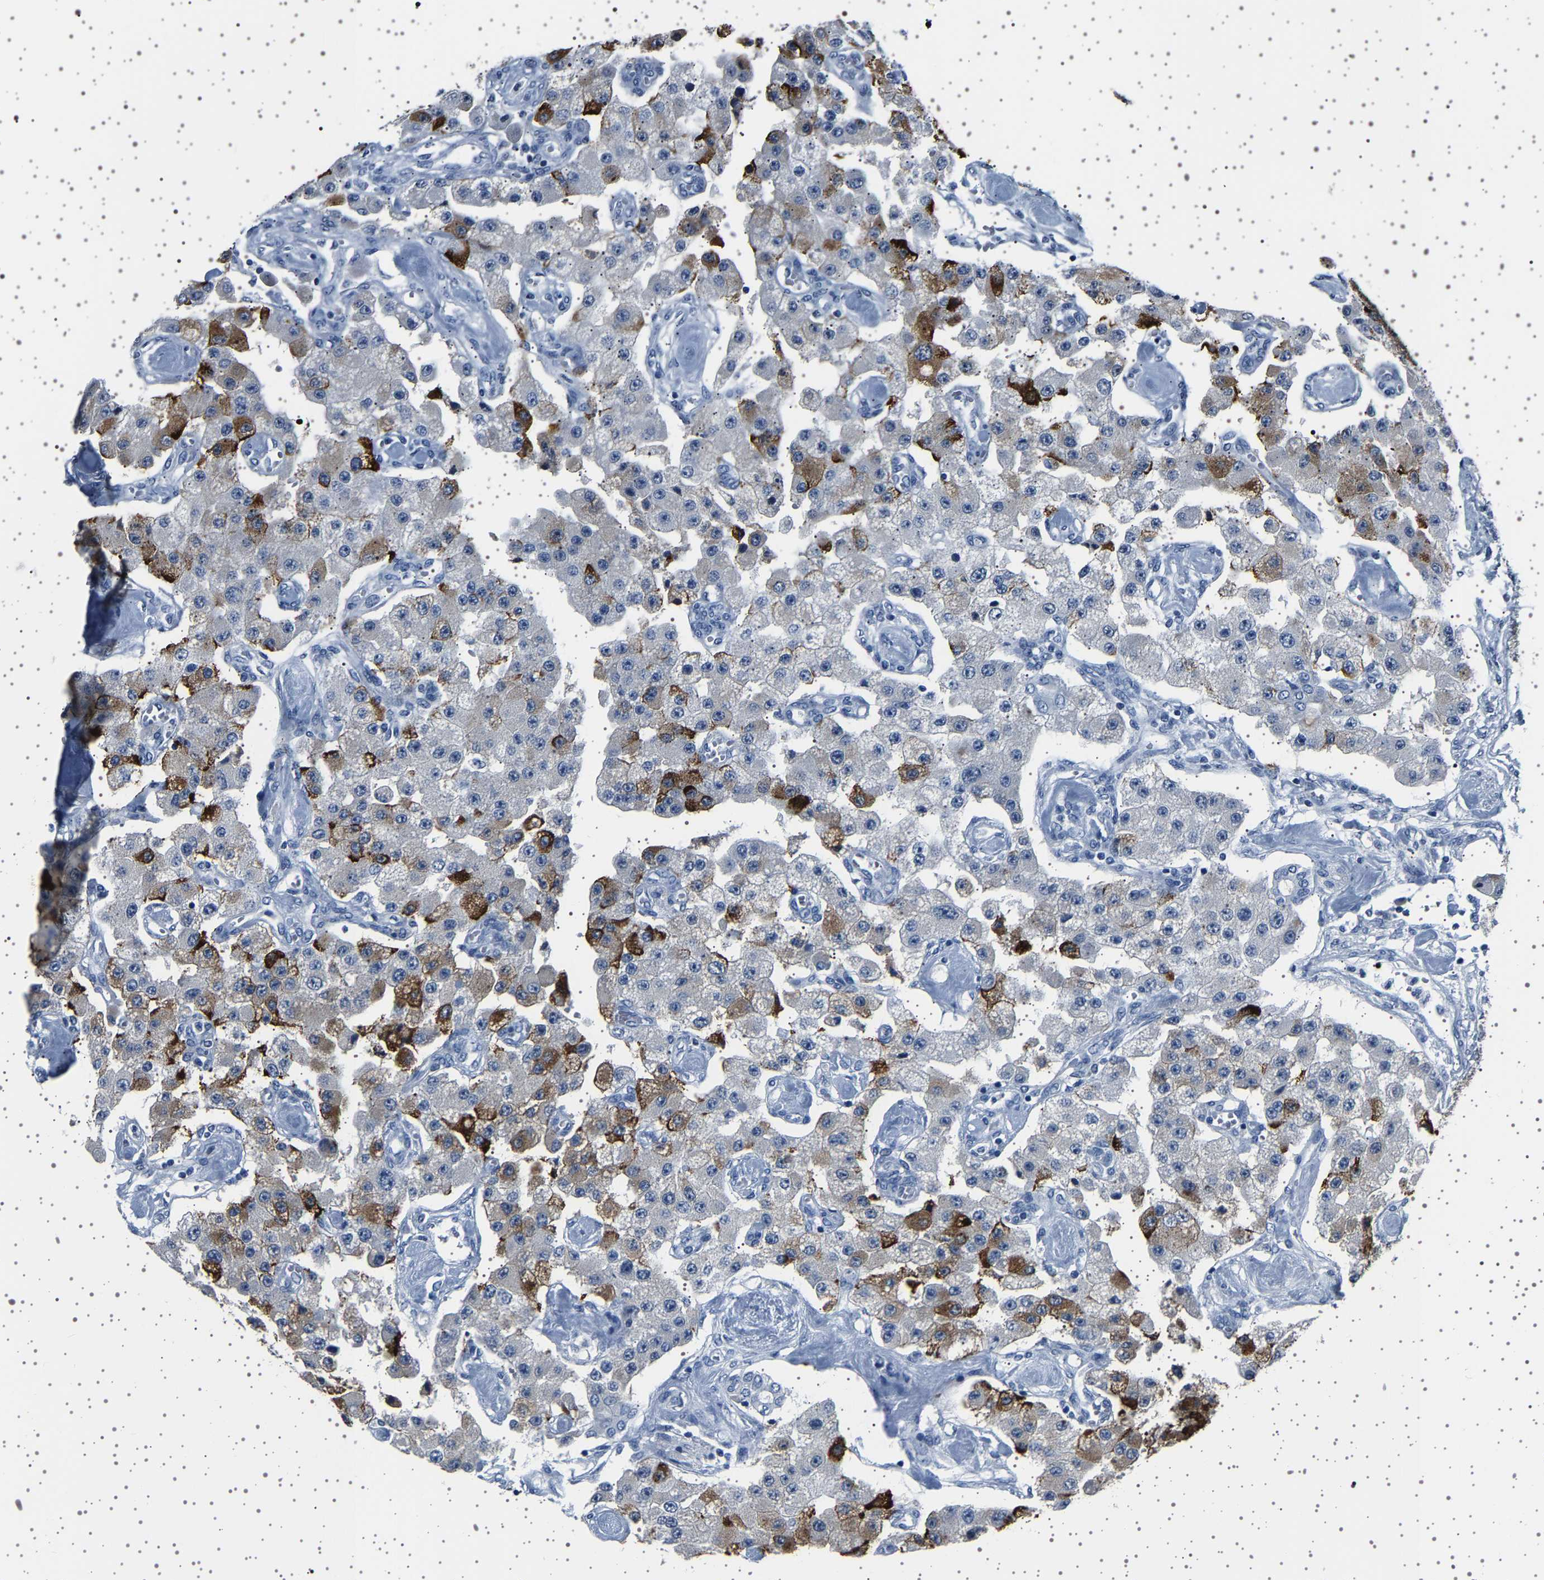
{"staining": {"intensity": "strong", "quantity": "<25%", "location": "cytoplasmic/membranous"}, "tissue": "carcinoid", "cell_type": "Tumor cells", "image_type": "cancer", "snomed": [{"axis": "morphology", "description": "Carcinoid, malignant, NOS"}, {"axis": "topography", "description": "Pancreas"}], "caption": "High-power microscopy captured an immunohistochemistry (IHC) histopathology image of malignant carcinoid, revealing strong cytoplasmic/membranous expression in about <25% of tumor cells.", "gene": "TFF3", "patient": {"sex": "male", "age": 41}}